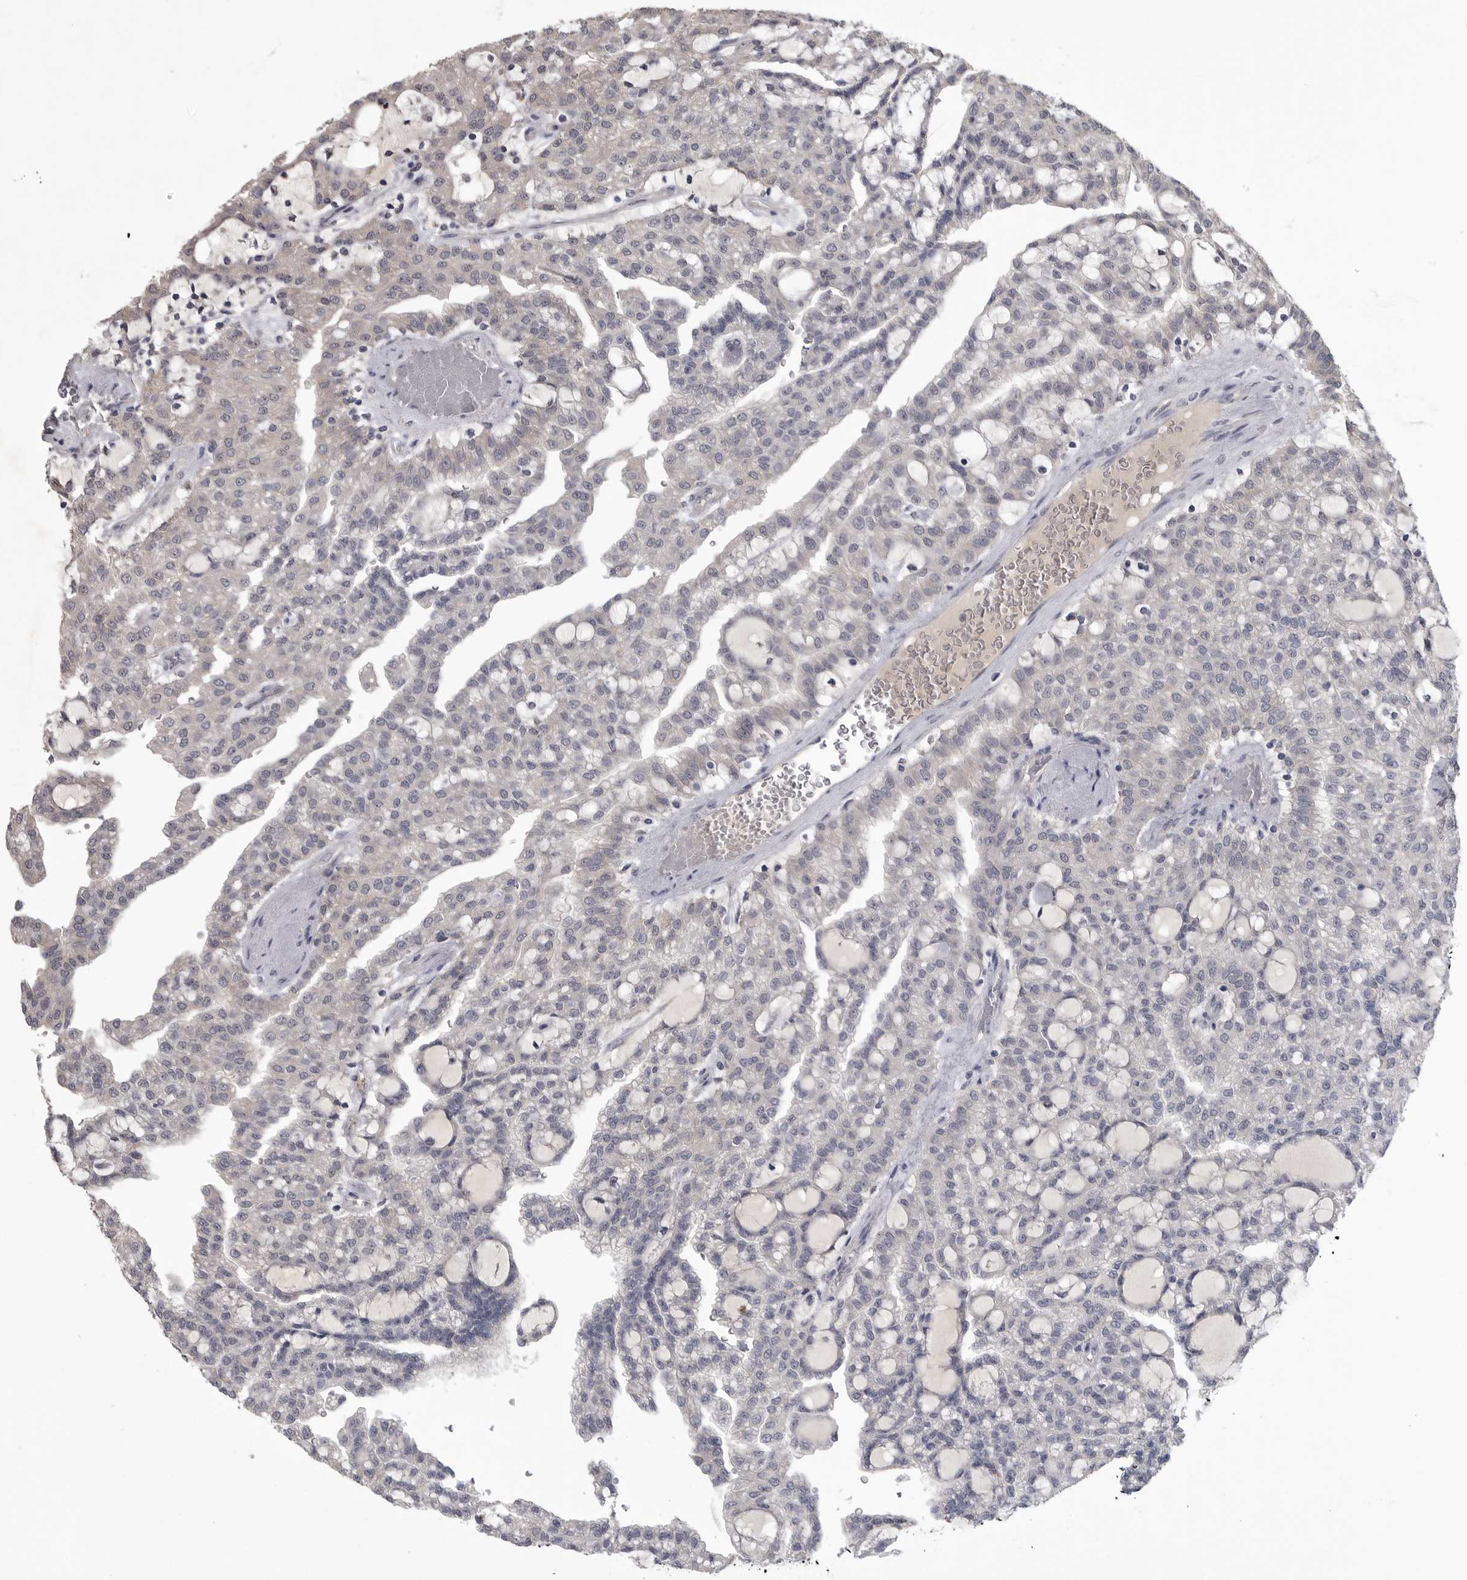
{"staining": {"intensity": "negative", "quantity": "none", "location": "none"}, "tissue": "renal cancer", "cell_type": "Tumor cells", "image_type": "cancer", "snomed": [{"axis": "morphology", "description": "Adenocarcinoma, NOS"}, {"axis": "topography", "description": "Kidney"}], "caption": "The photomicrograph exhibits no staining of tumor cells in adenocarcinoma (renal). (Brightfield microscopy of DAB IHC at high magnification).", "gene": "ZNF114", "patient": {"sex": "male", "age": 63}}